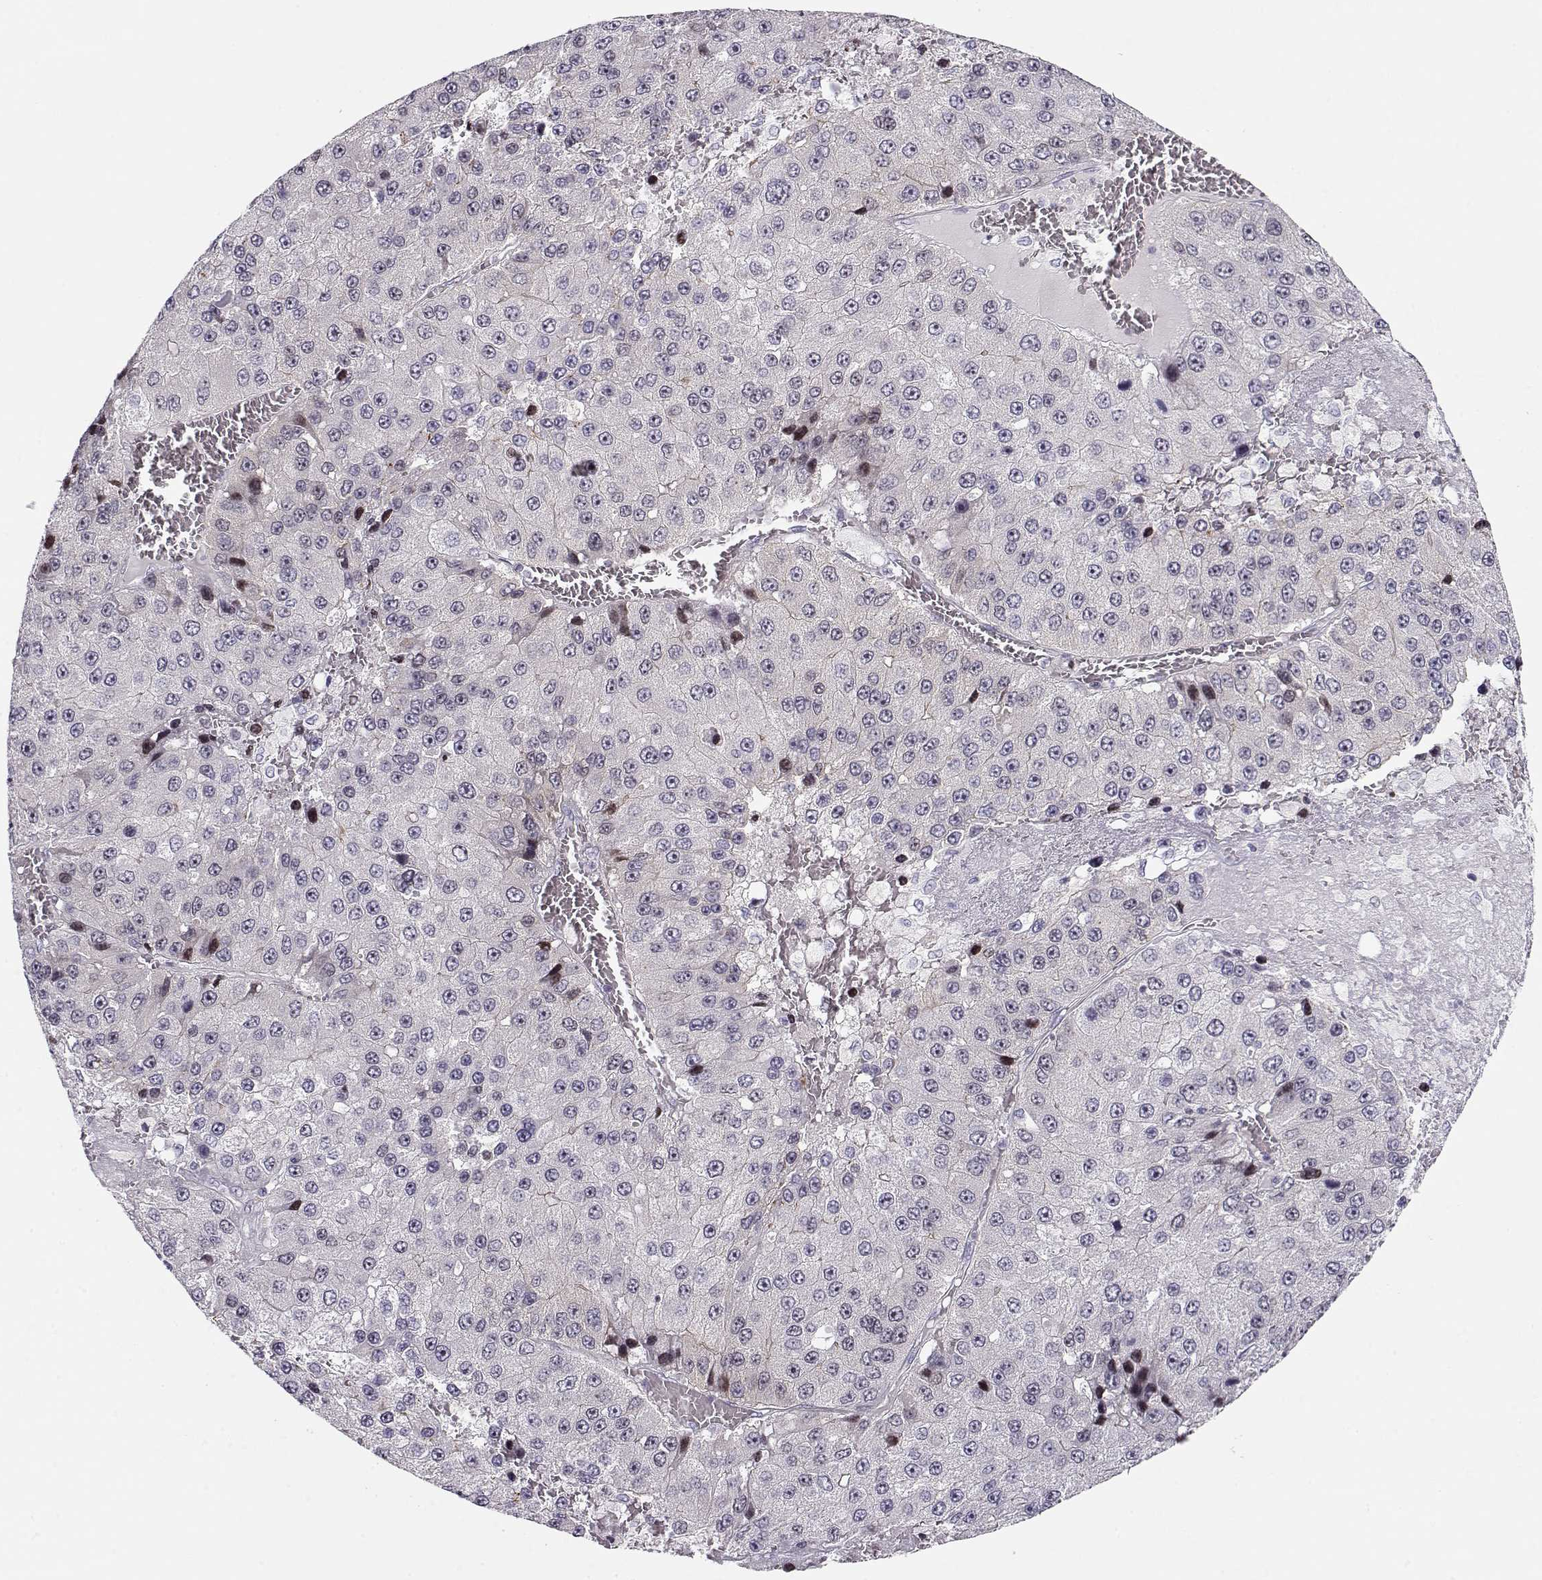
{"staining": {"intensity": "negative", "quantity": "none", "location": "none"}, "tissue": "liver cancer", "cell_type": "Tumor cells", "image_type": "cancer", "snomed": [{"axis": "morphology", "description": "Carcinoma, Hepatocellular, NOS"}, {"axis": "topography", "description": "Liver"}], "caption": "This is an immunohistochemistry (IHC) photomicrograph of liver hepatocellular carcinoma. There is no positivity in tumor cells.", "gene": "CRX", "patient": {"sex": "female", "age": 73}}